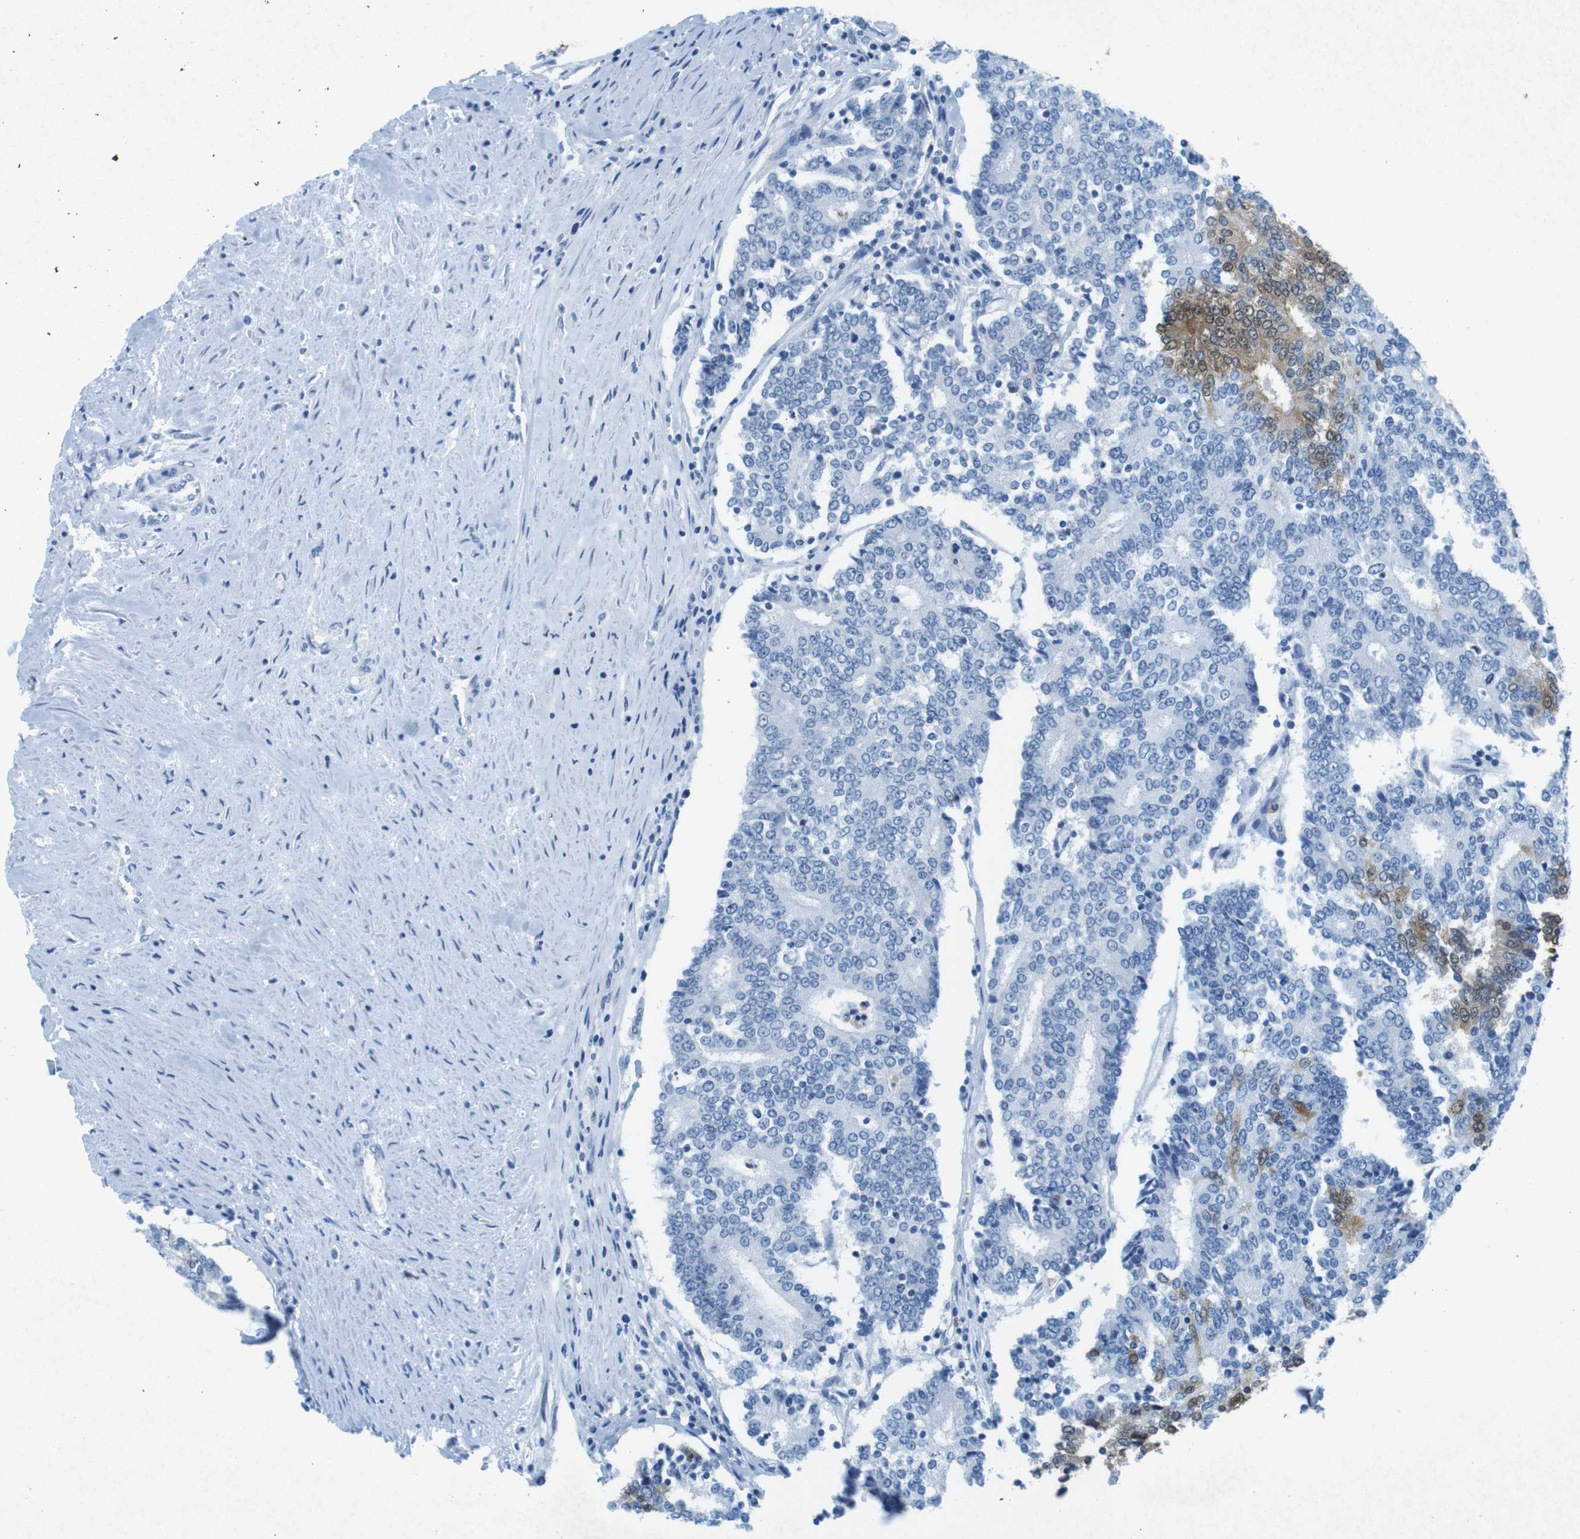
{"staining": {"intensity": "moderate", "quantity": "<25%", "location": "cytoplasmic/membranous,nuclear"}, "tissue": "prostate cancer", "cell_type": "Tumor cells", "image_type": "cancer", "snomed": [{"axis": "morphology", "description": "Normal tissue, NOS"}, {"axis": "morphology", "description": "Adenocarcinoma, High grade"}, {"axis": "topography", "description": "Prostate"}, {"axis": "topography", "description": "Seminal veicle"}], "caption": "Protein staining of prostate cancer tissue shows moderate cytoplasmic/membranous and nuclear staining in about <25% of tumor cells.", "gene": "CTAG1B", "patient": {"sex": "male", "age": 55}}